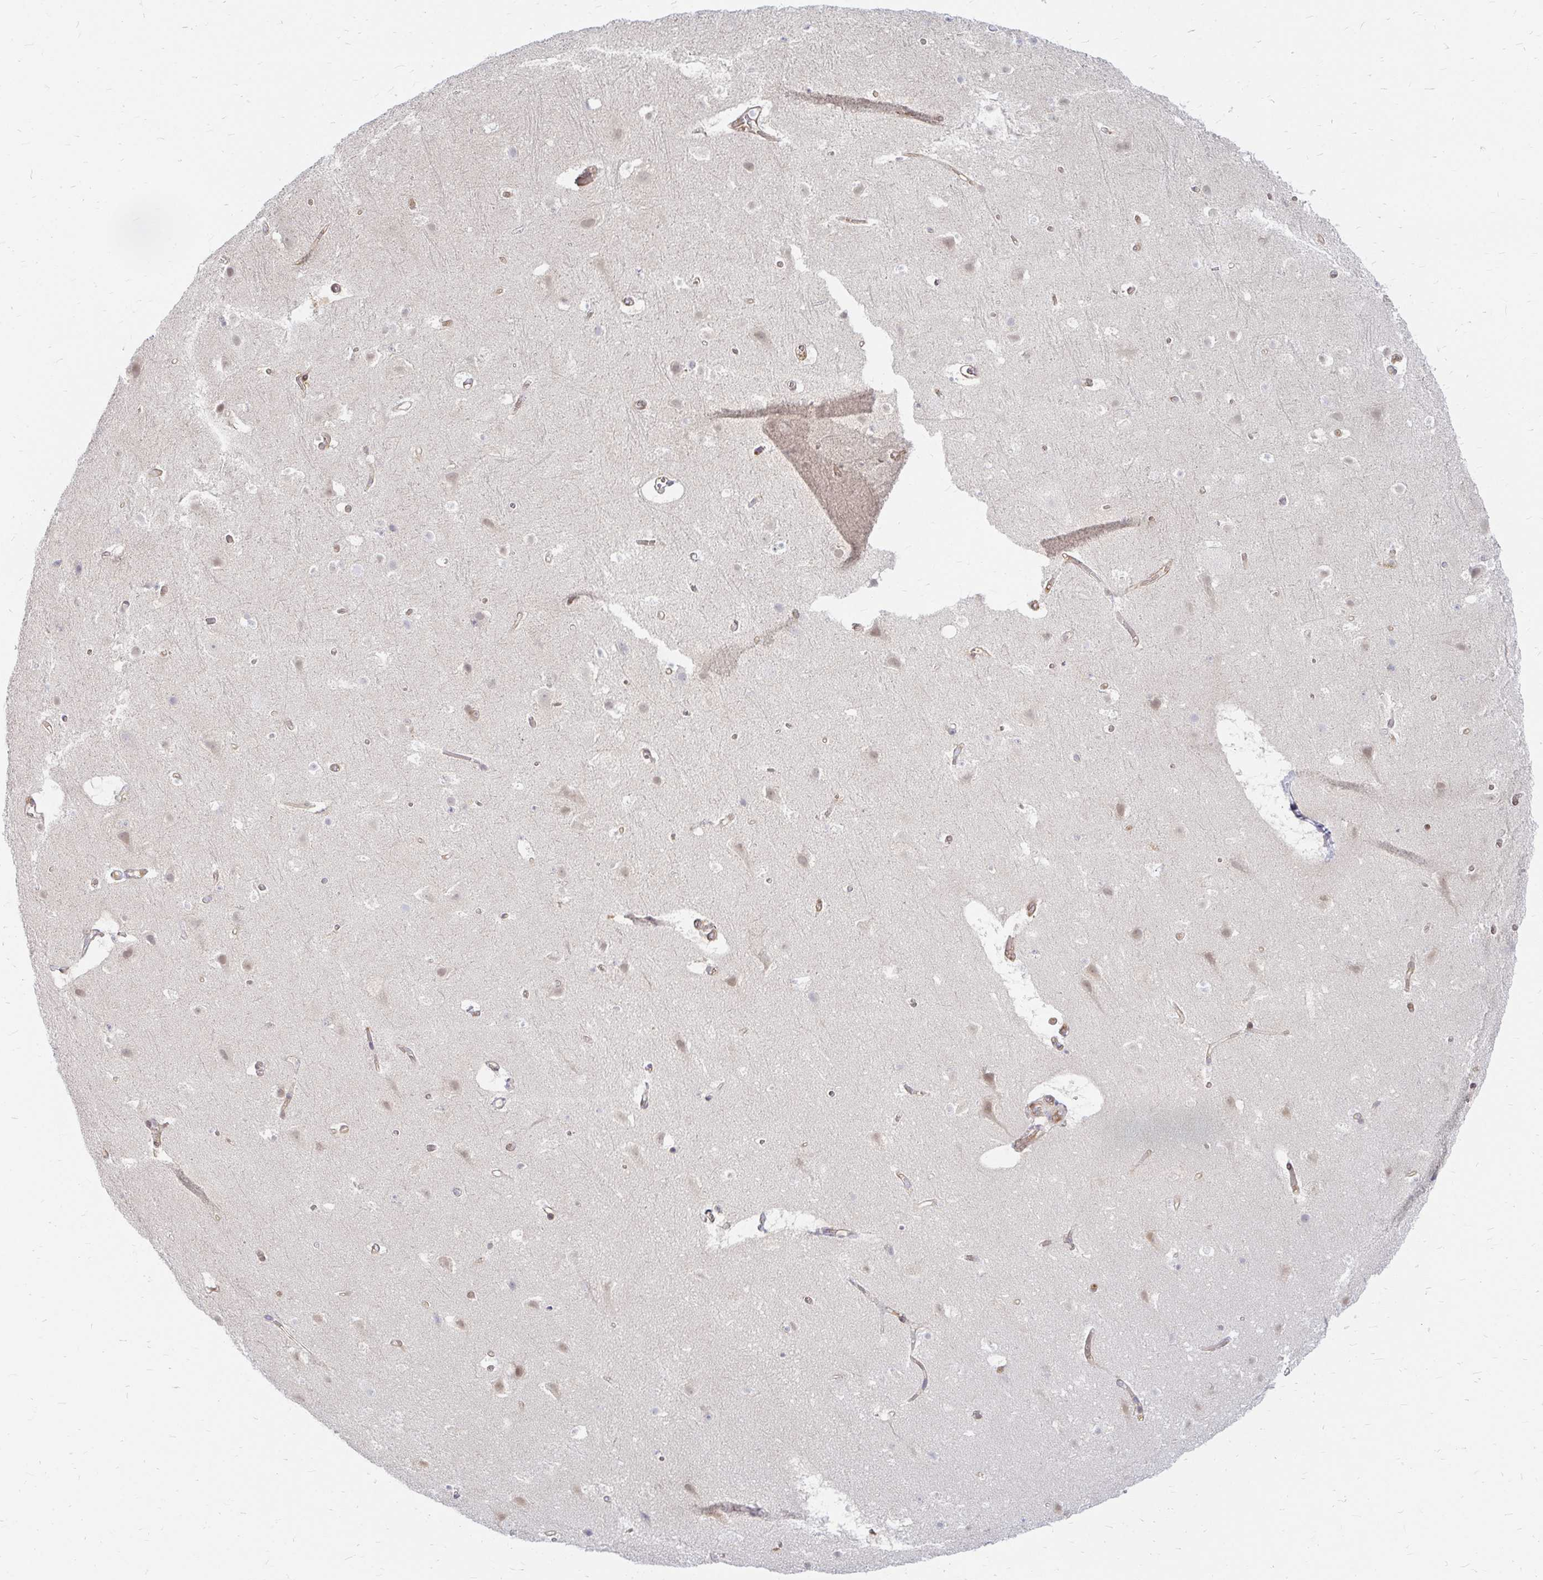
{"staining": {"intensity": "weak", "quantity": "25%-75%", "location": "cytoplasmic/membranous"}, "tissue": "cerebral cortex", "cell_type": "Endothelial cells", "image_type": "normal", "snomed": [{"axis": "morphology", "description": "Normal tissue, NOS"}, {"axis": "topography", "description": "Cerebral cortex"}], "caption": "This histopathology image shows benign cerebral cortex stained with IHC to label a protein in brown. The cytoplasmic/membranous of endothelial cells show weak positivity for the protein. Nuclei are counter-stained blue.", "gene": "CAST", "patient": {"sex": "female", "age": 42}}